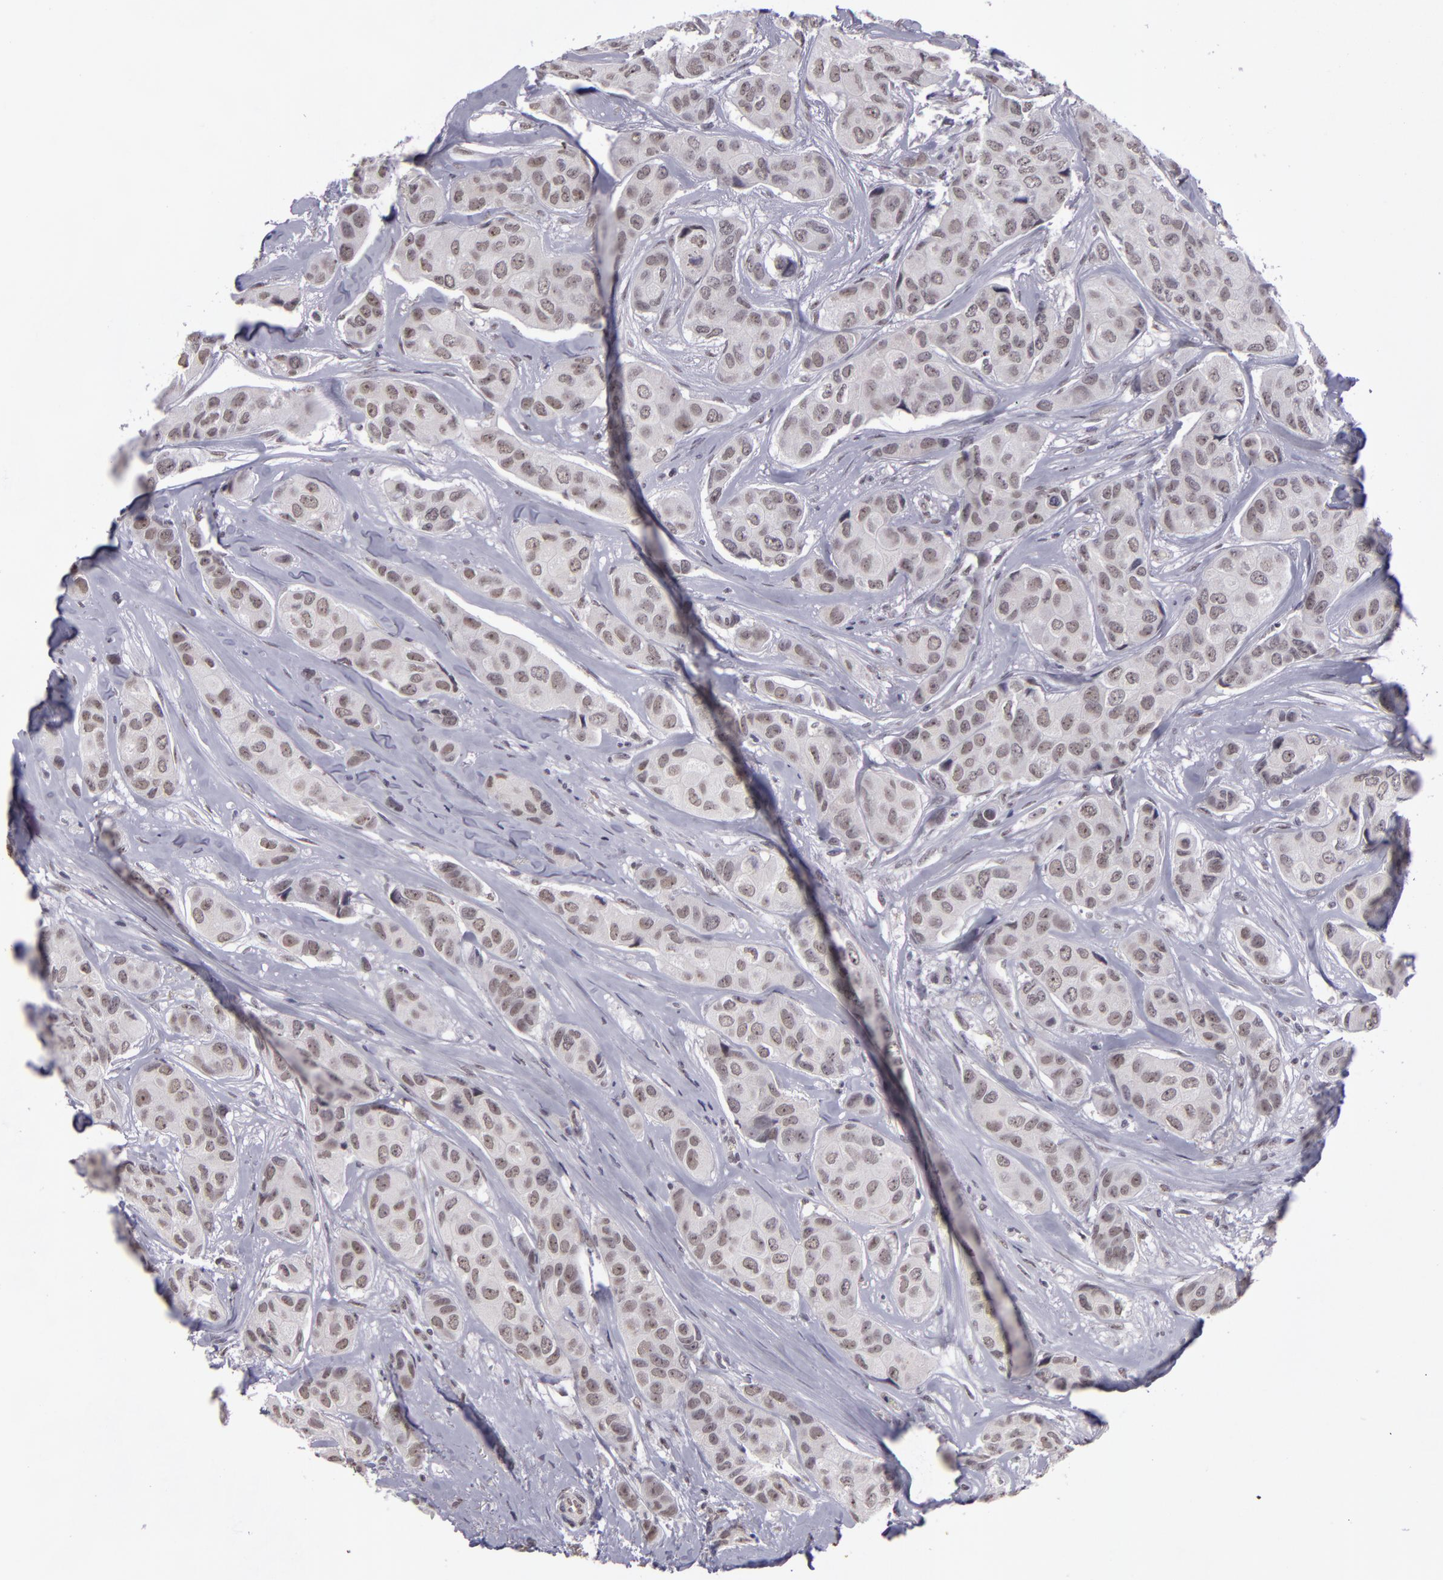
{"staining": {"intensity": "weak", "quantity": "<25%", "location": "nuclear"}, "tissue": "breast cancer", "cell_type": "Tumor cells", "image_type": "cancer", "snomed": [{"axis": "morphology", "description": "Duct carcinoma"}, {"axis": "topography", "description": "Breast"}], "caption": "High magnification brightfield microscopy of breast cancer stained with DAB (3,3'-diaminobenzidine) (brown) and counterstained with hematoxylin (blue): tumor cells show no significant staining. (Immunohistochemistry, brightfield microscopy, high magnification).", "gene": "RRP7A", "patient": {"sex": "female", "age": 68}}